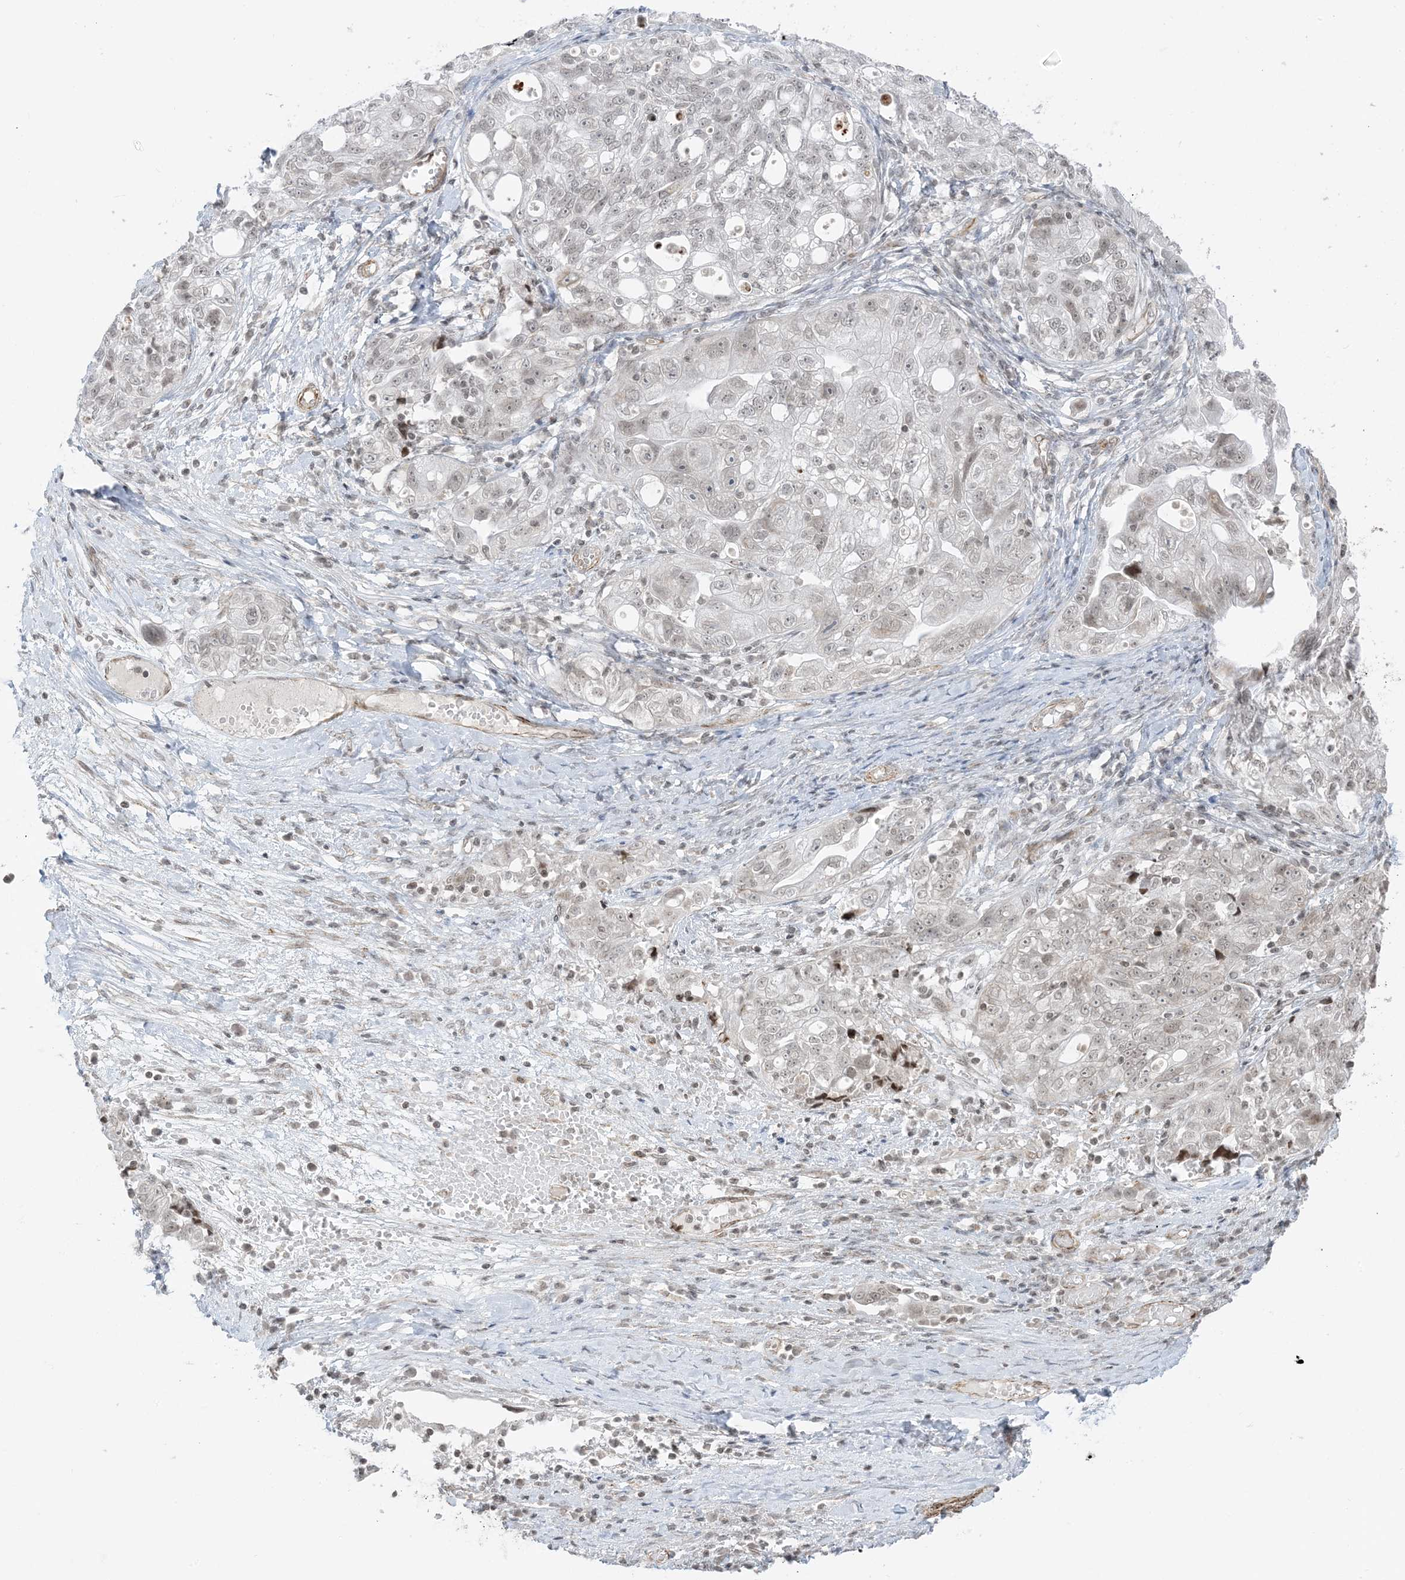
{"staining": {"intensity": "weak", "quantity": ">75%", "location": "nuclear"}, "tissue": "ovarian cancer", "cell_type": "Tumor cells", "image_type": "cancer", "snomed": [{"axis": "morphology", "description": "Carcinoma, NOS"}, {"axis": "morphology", "description": "Cystadenocarcinoma, serous, NOS"}, {"axis": "topography", "description": "Ovary"}], "caption": "Immunohistochemical staining of serous cystadenocarcinoma (ovarian) demonstrates low levels of weak nuclear staining in approximately >75% of tumor cells.", "gene": "METAP1D", "patient": {"sex": "female", "age": 69}}